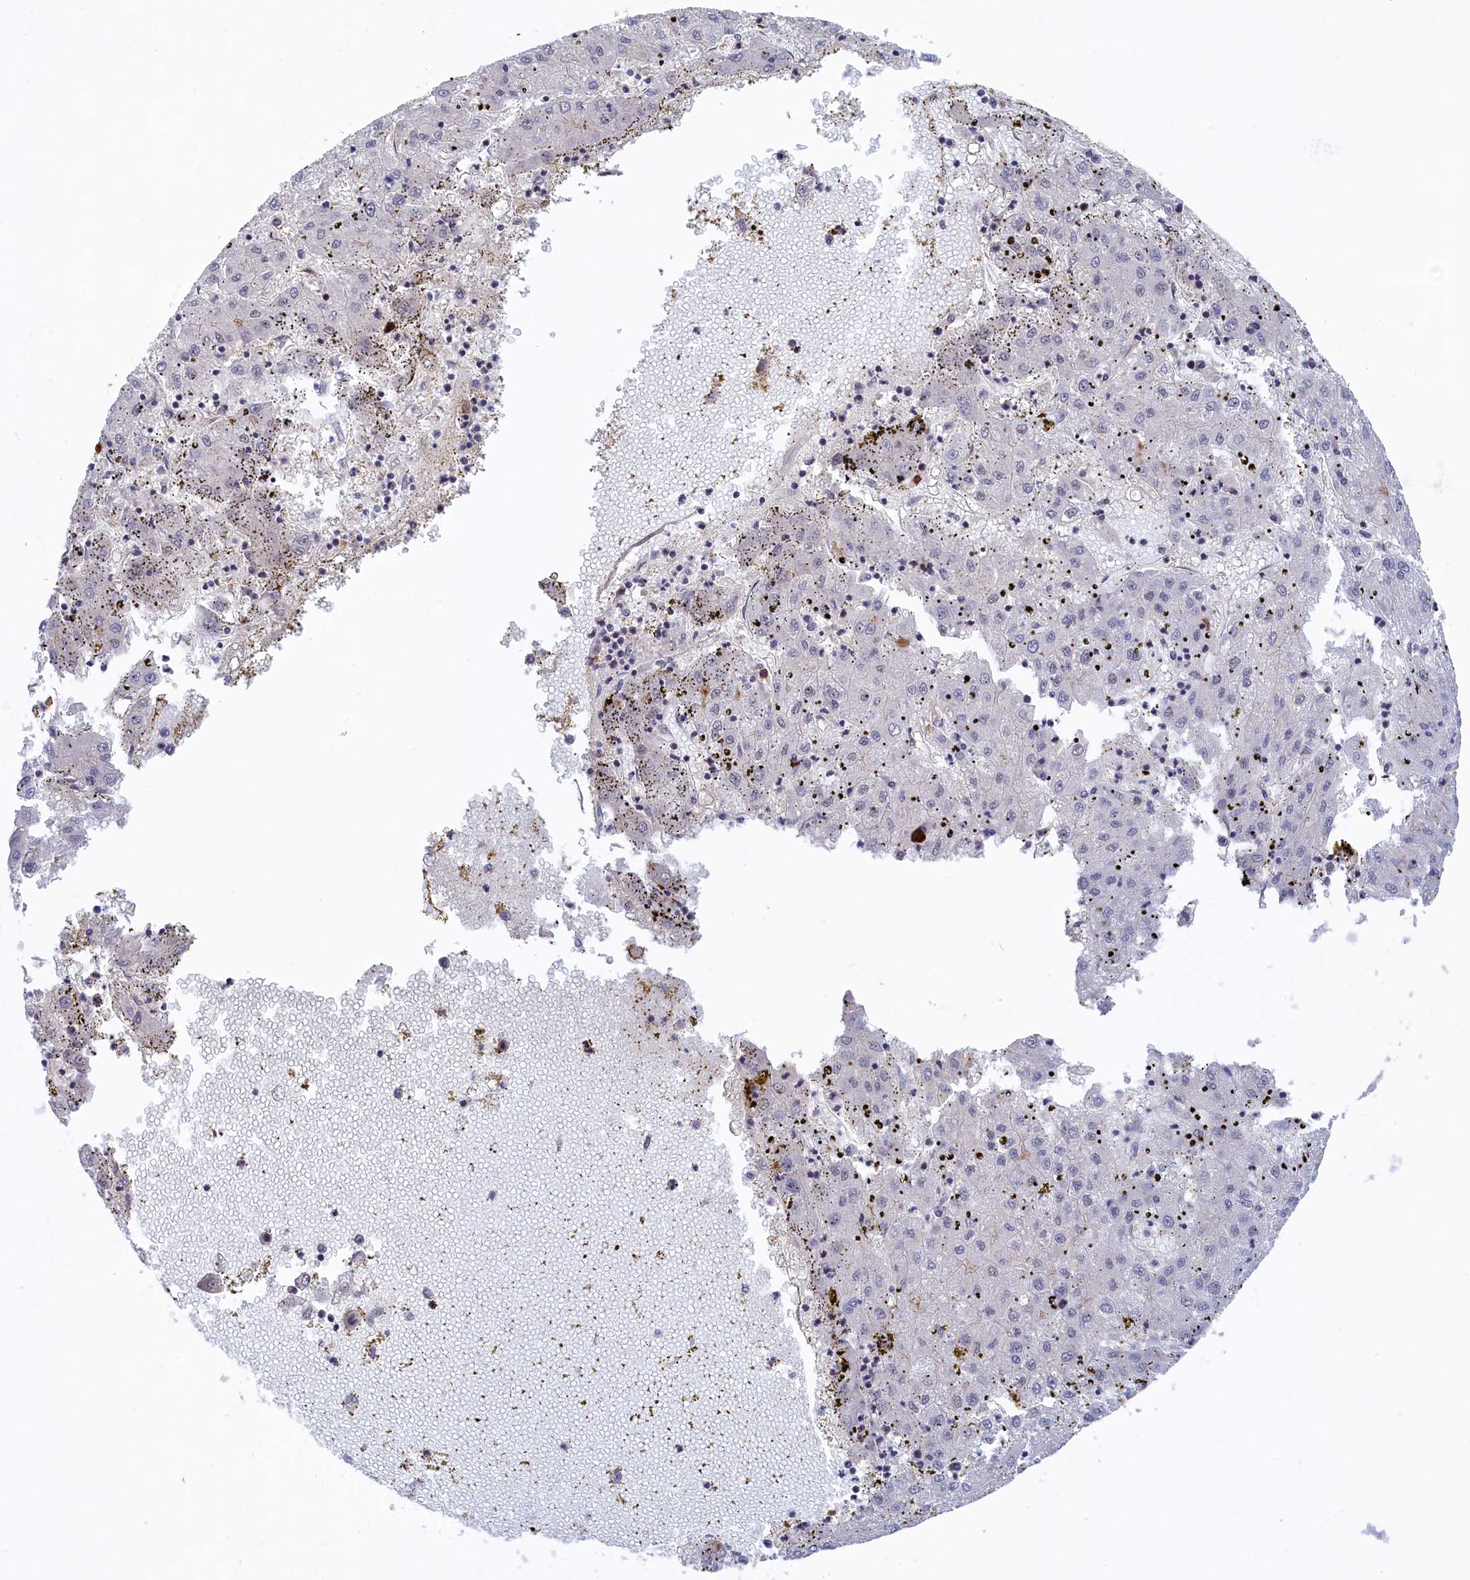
{"staining": {"intensity": "negative", "quantity": "none", "location": "none"}, "tissue": "liver cancer", "cell_type": "Tumor cells", "image_type": "cancer", "snomed": [{"axis": "morphology", "description": "Carcinoma, Hepatocellular, NOS"}, {"axis": "topography", "description": "Liver"}], "caption": "The IHC photomicrograph has no significant staining in tumor cells of liver cancer (hepatocellular carcinoma) tissue.", "gene": "TAB1", "patient": {"sex": "male", "age": 72}}